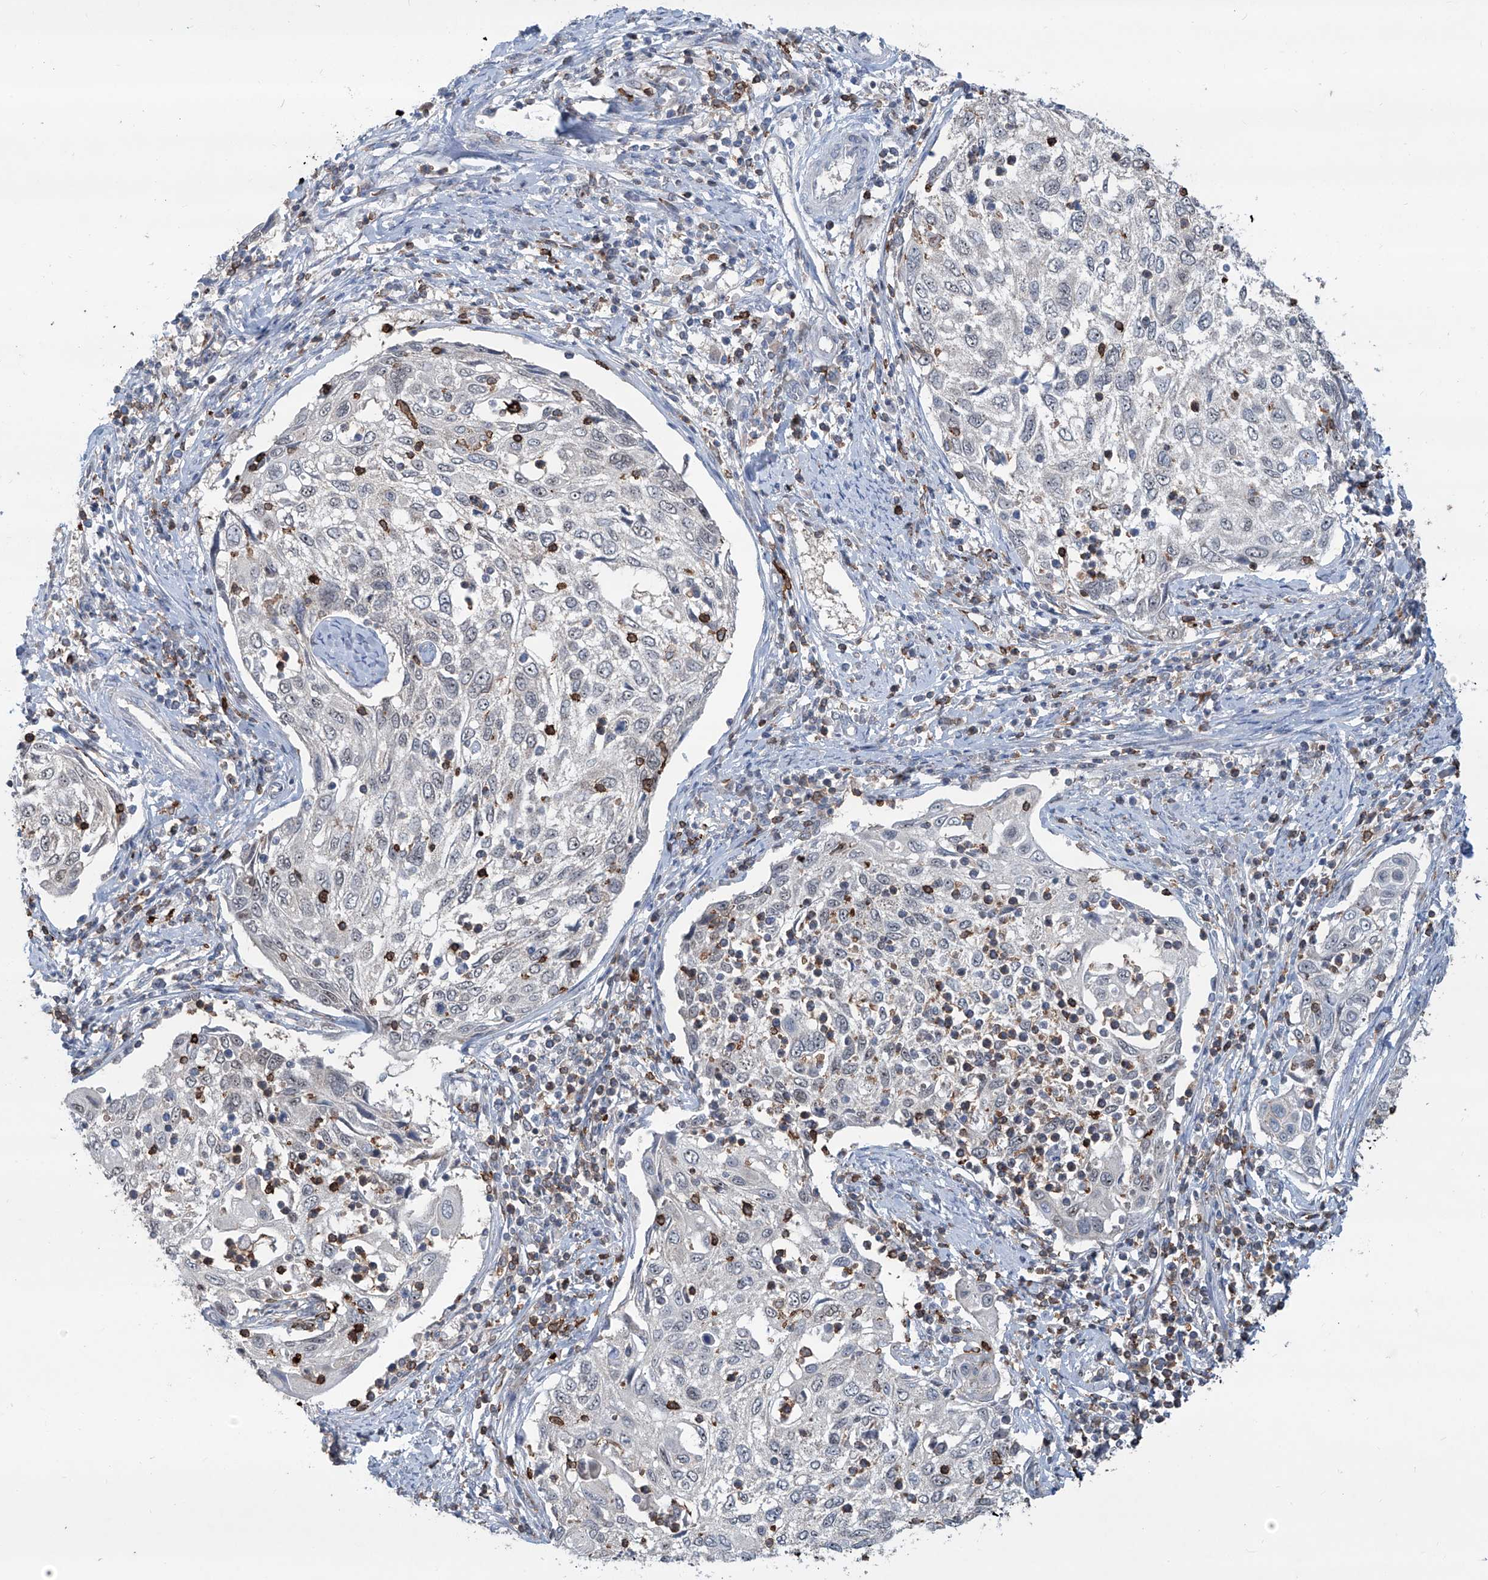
{"staining": {"intensity": "negative", "quantity": "none", "location": "none"}, "tissue": "cervical cancer", "cell_type": "Tumor cells", "image_type": "cancer", "snomed": [{"axis": "morphology", "description": "Squamous cell carcinoma, NOS"}, {"axis": "topography", "description": "Cervix"}], "caption": "IHC of human cervical squamous cell carcinoma shows no expression in tumor cells.", "gene": "ZBTB48", "patient": {"sex": "female", "age": 70}}